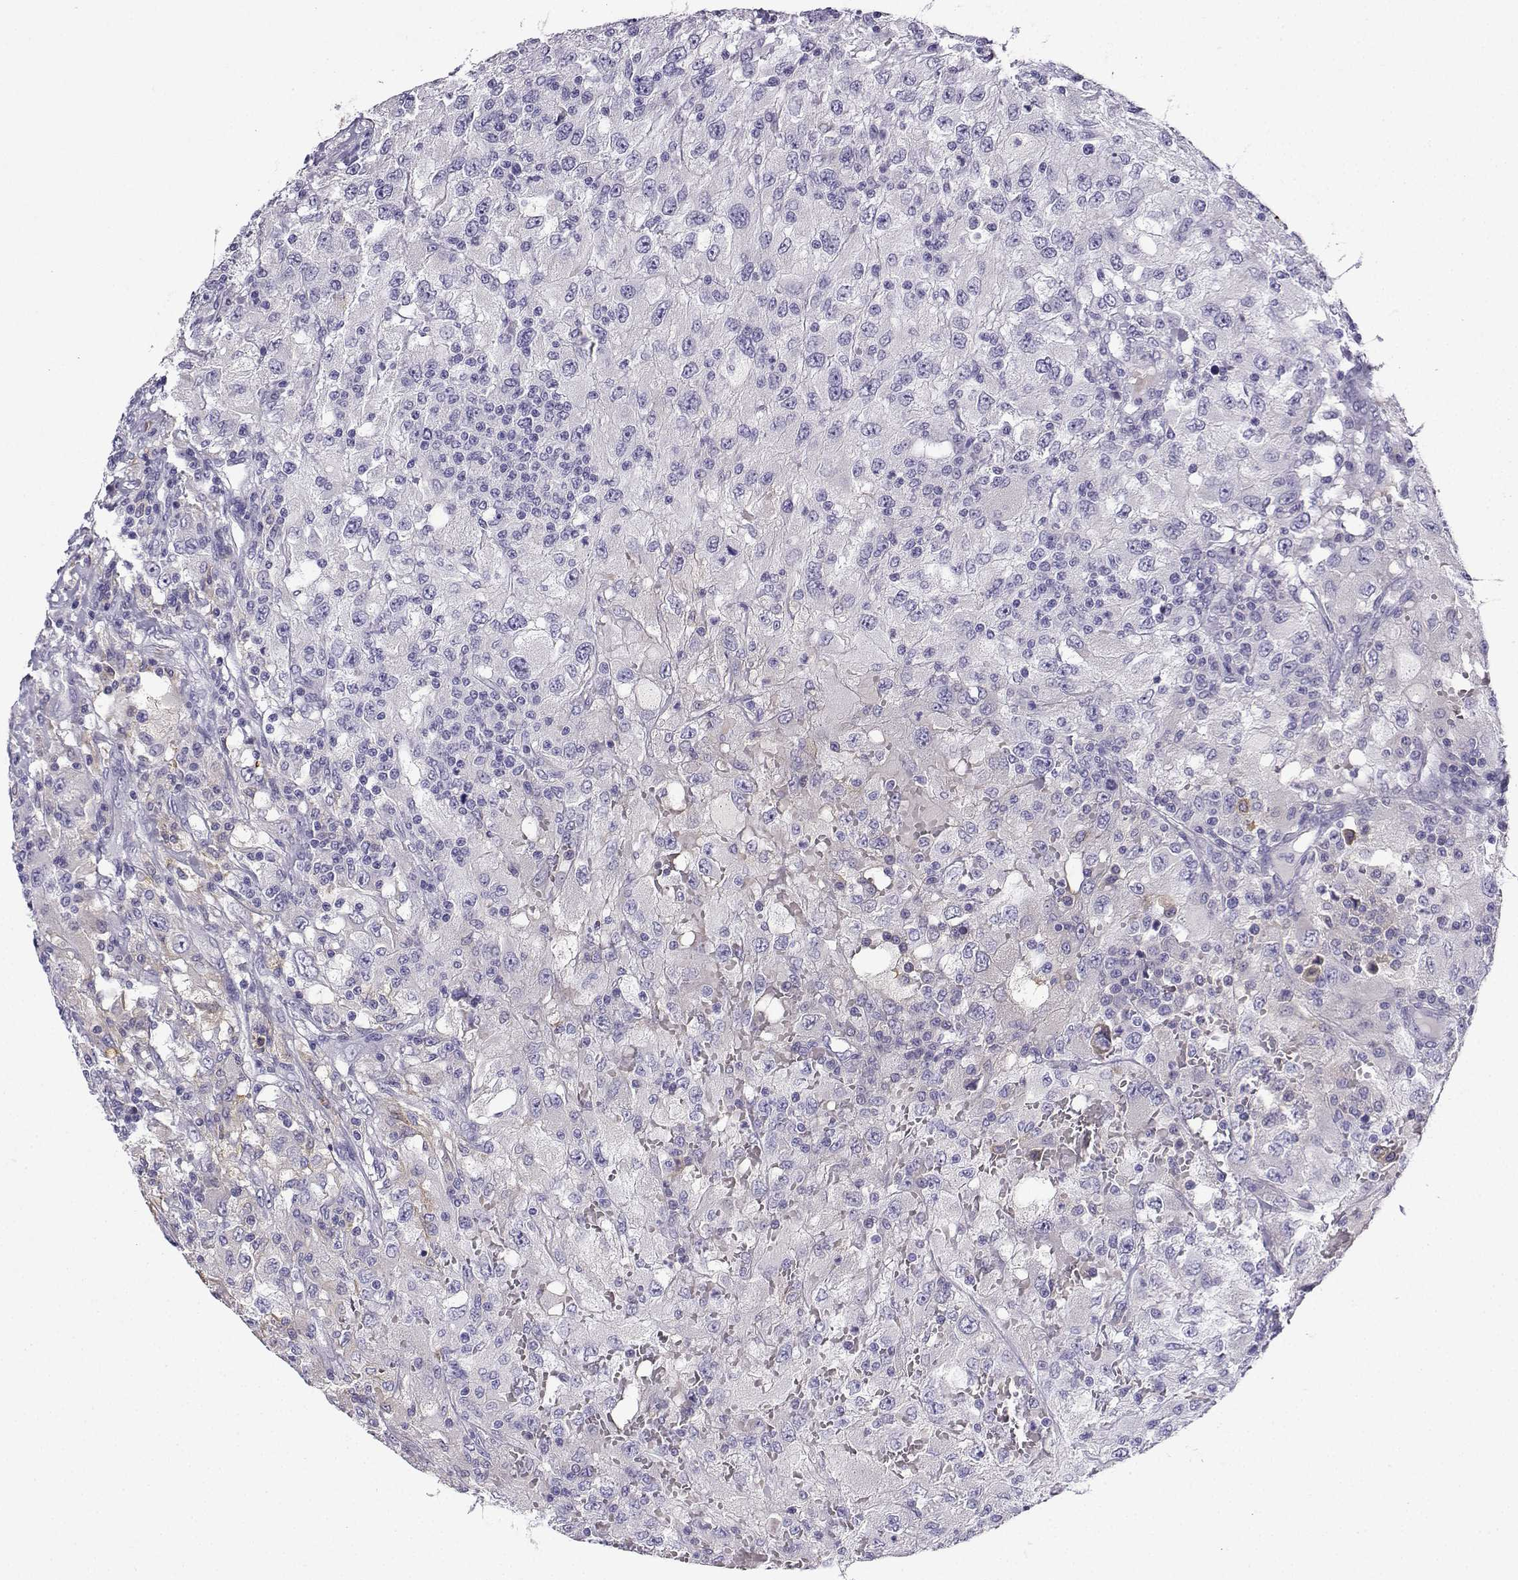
{"staining": {"intensity": "negative", "quantity": "none", "location": "none"}, "tissue": "renal cancer", "cell_type": "Tumor cells", "image_type": "cancer", "snomed": [{"axis": "morphology", "description": "Adenocarcinoma, NOS"}, {"axis": "topography", "description": "Kidney"}], "caption": "Immunohistochemical staining of renal cancer (adenocarcinoma) exhibits no significant staining in tumor cells.", "gene": "LINGO1", "patient": {"sex": "female", "age": 67}}